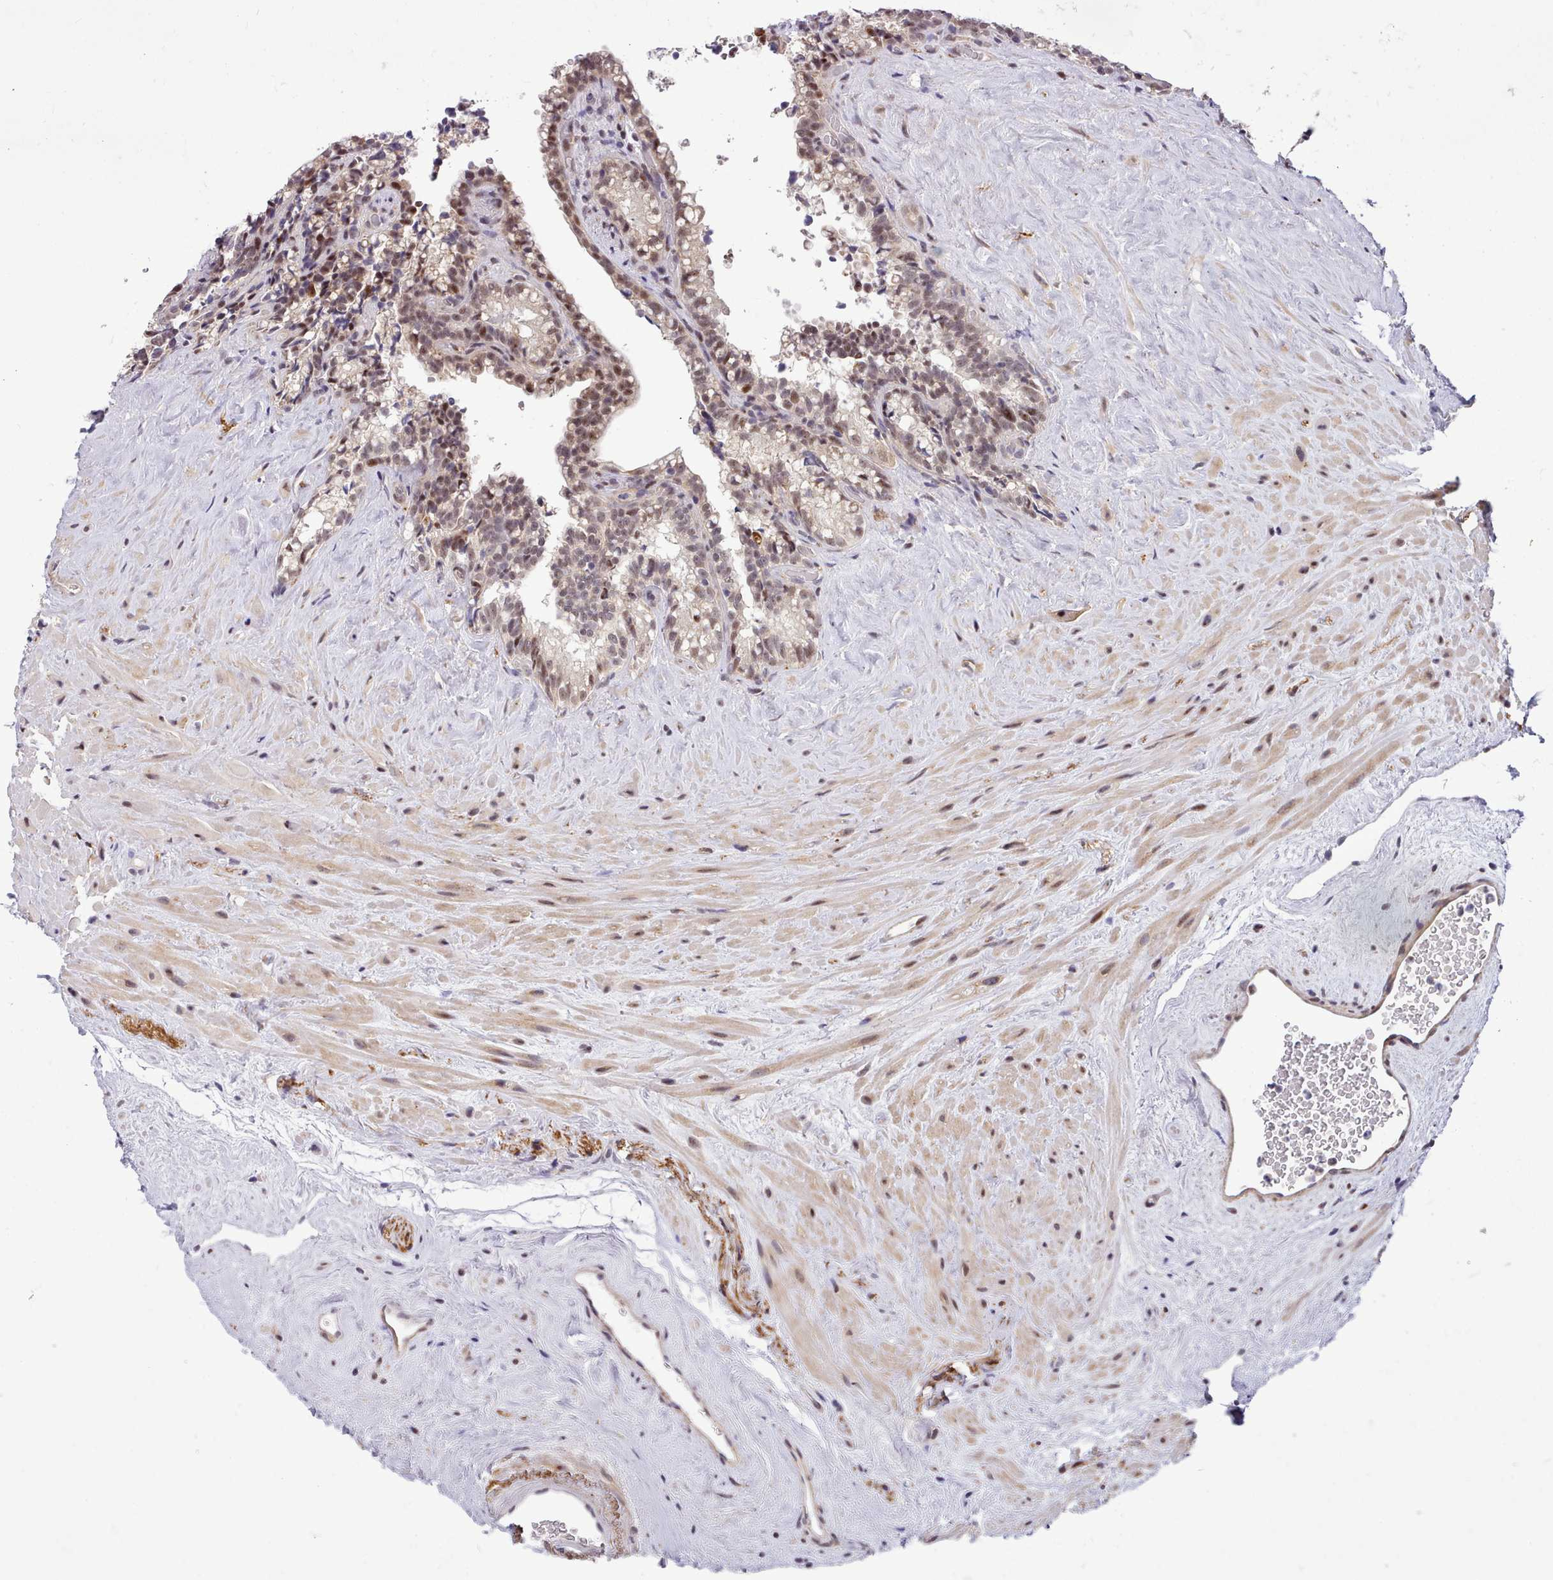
{"staining": {"intensity": "moderate", "quantity": ">75%", "location": "nuclear"}, "tissue": "seminal vesicle", "cell_type": "Glandular cells", "image_type": "normal", "snomed": [{"axis": "morphology", "description": "Normal tissue, NOS"}, {"axis": "topography", "description": "Prostate"}, {"axis": "topography", "description": "Seminal veicle"}], "caption": "Brown immunohistochemical staining in benign seminal vesicle reveals moderate nuclear positivity in about >75% of glandular cells. (IHC, brightfield microscopy, high magnification).", "gene": "HOXB7", "patient": {"sex": "male", "age": 79}}